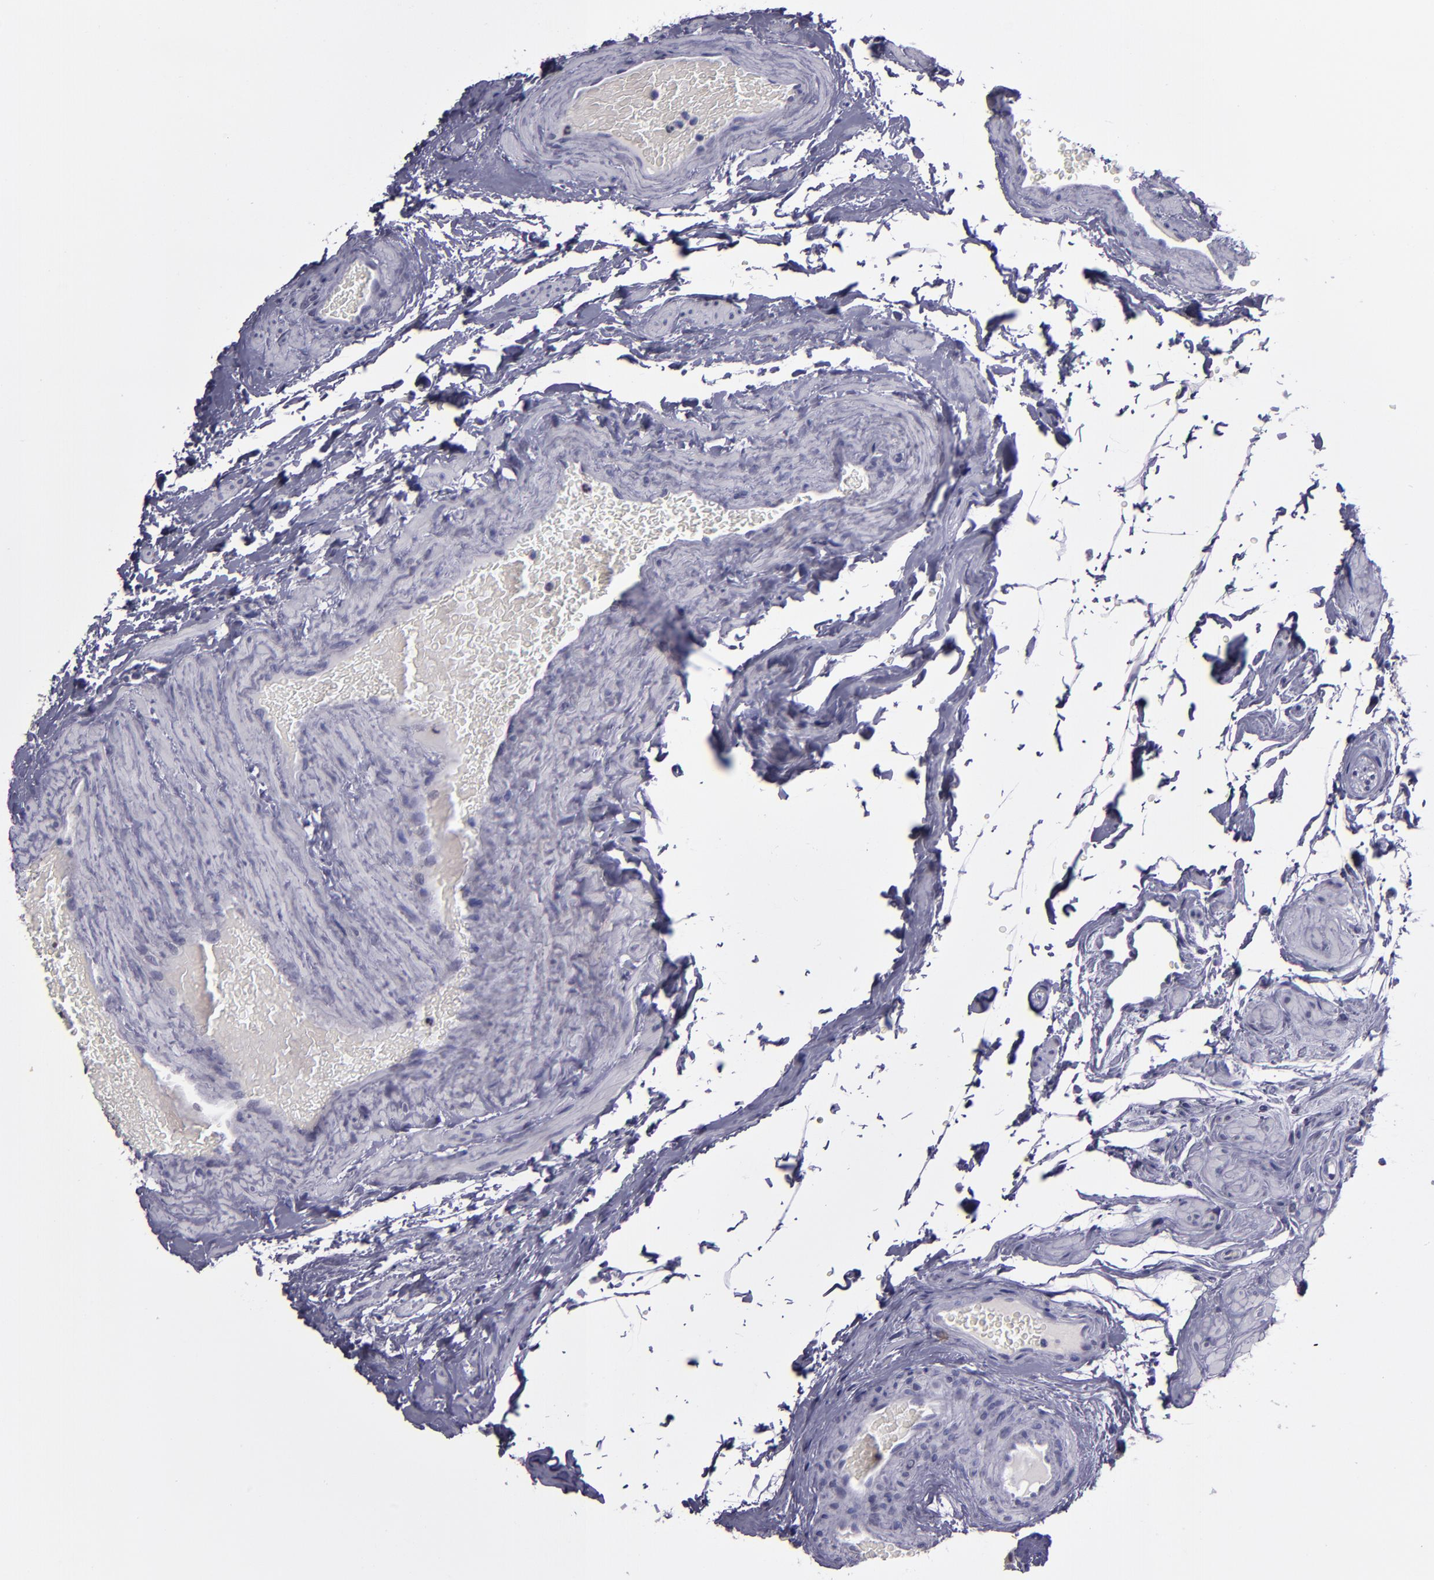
{"staining": {"intensity": "negative", "quantity": "none", "location": "none"}, "tissue": "epididymis", "cell_type": "Glandular cells", "image_type": "normal", "snomed": [{"axis": "morphology", "description": "Normal tissue, NOS"}, {"axis": "topography", "description": "Testis"}, {"axis": "topography", "description": "Epididymis"}], "caption": "Epididymis was stained to show a protein in brown. There is no significant staining in glandular cells. (Stains: DAB (3,3'-diaminobenzidine) immunohistochemistry (IHC) with hematoxylin counter stain, Microscopy: brightfield microscopy at high magnification).", "gene": "CEBPE", "patient": {"sex": "male", "age": 36}}